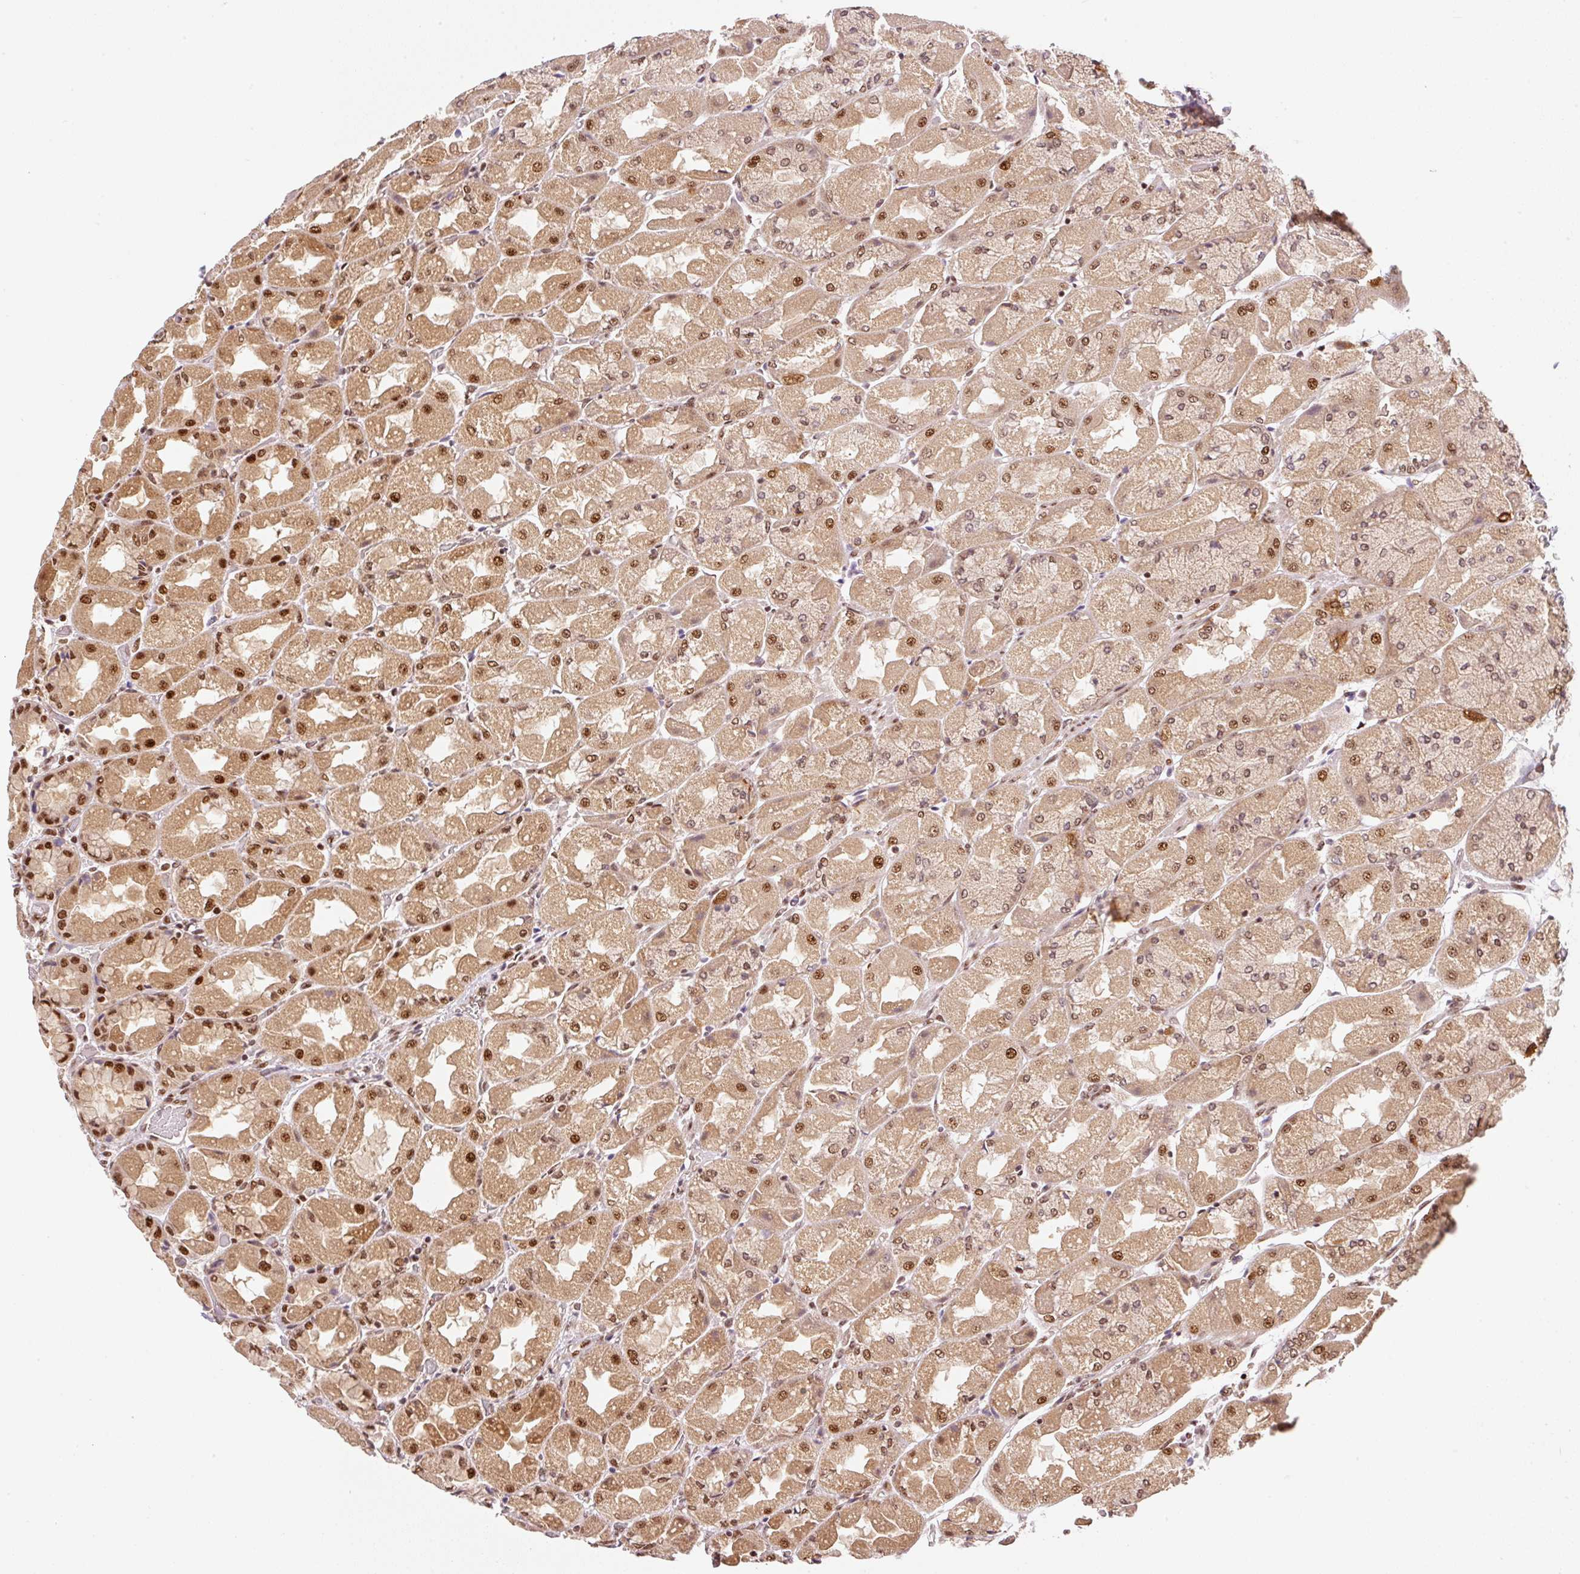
{"staining": {"intensity": "moderate", "quantity": ">75%", "location": "nuclear"}, "tissue": "stomach", "cell_type": "Glandular cells", "image_type": "normal", "snomed": [{"axis": "morphology", "description": "Normal tissue, NOS"}, {"axis": "topography", "description": "Stomach"}], "caption": "Protein expression analysis of unremarkable stomach demonstrates moderate nuclear expression in approximately >75% of glandular cells.", "gene": "INTS8", "patient": {"sex": "female", "age": 61}}